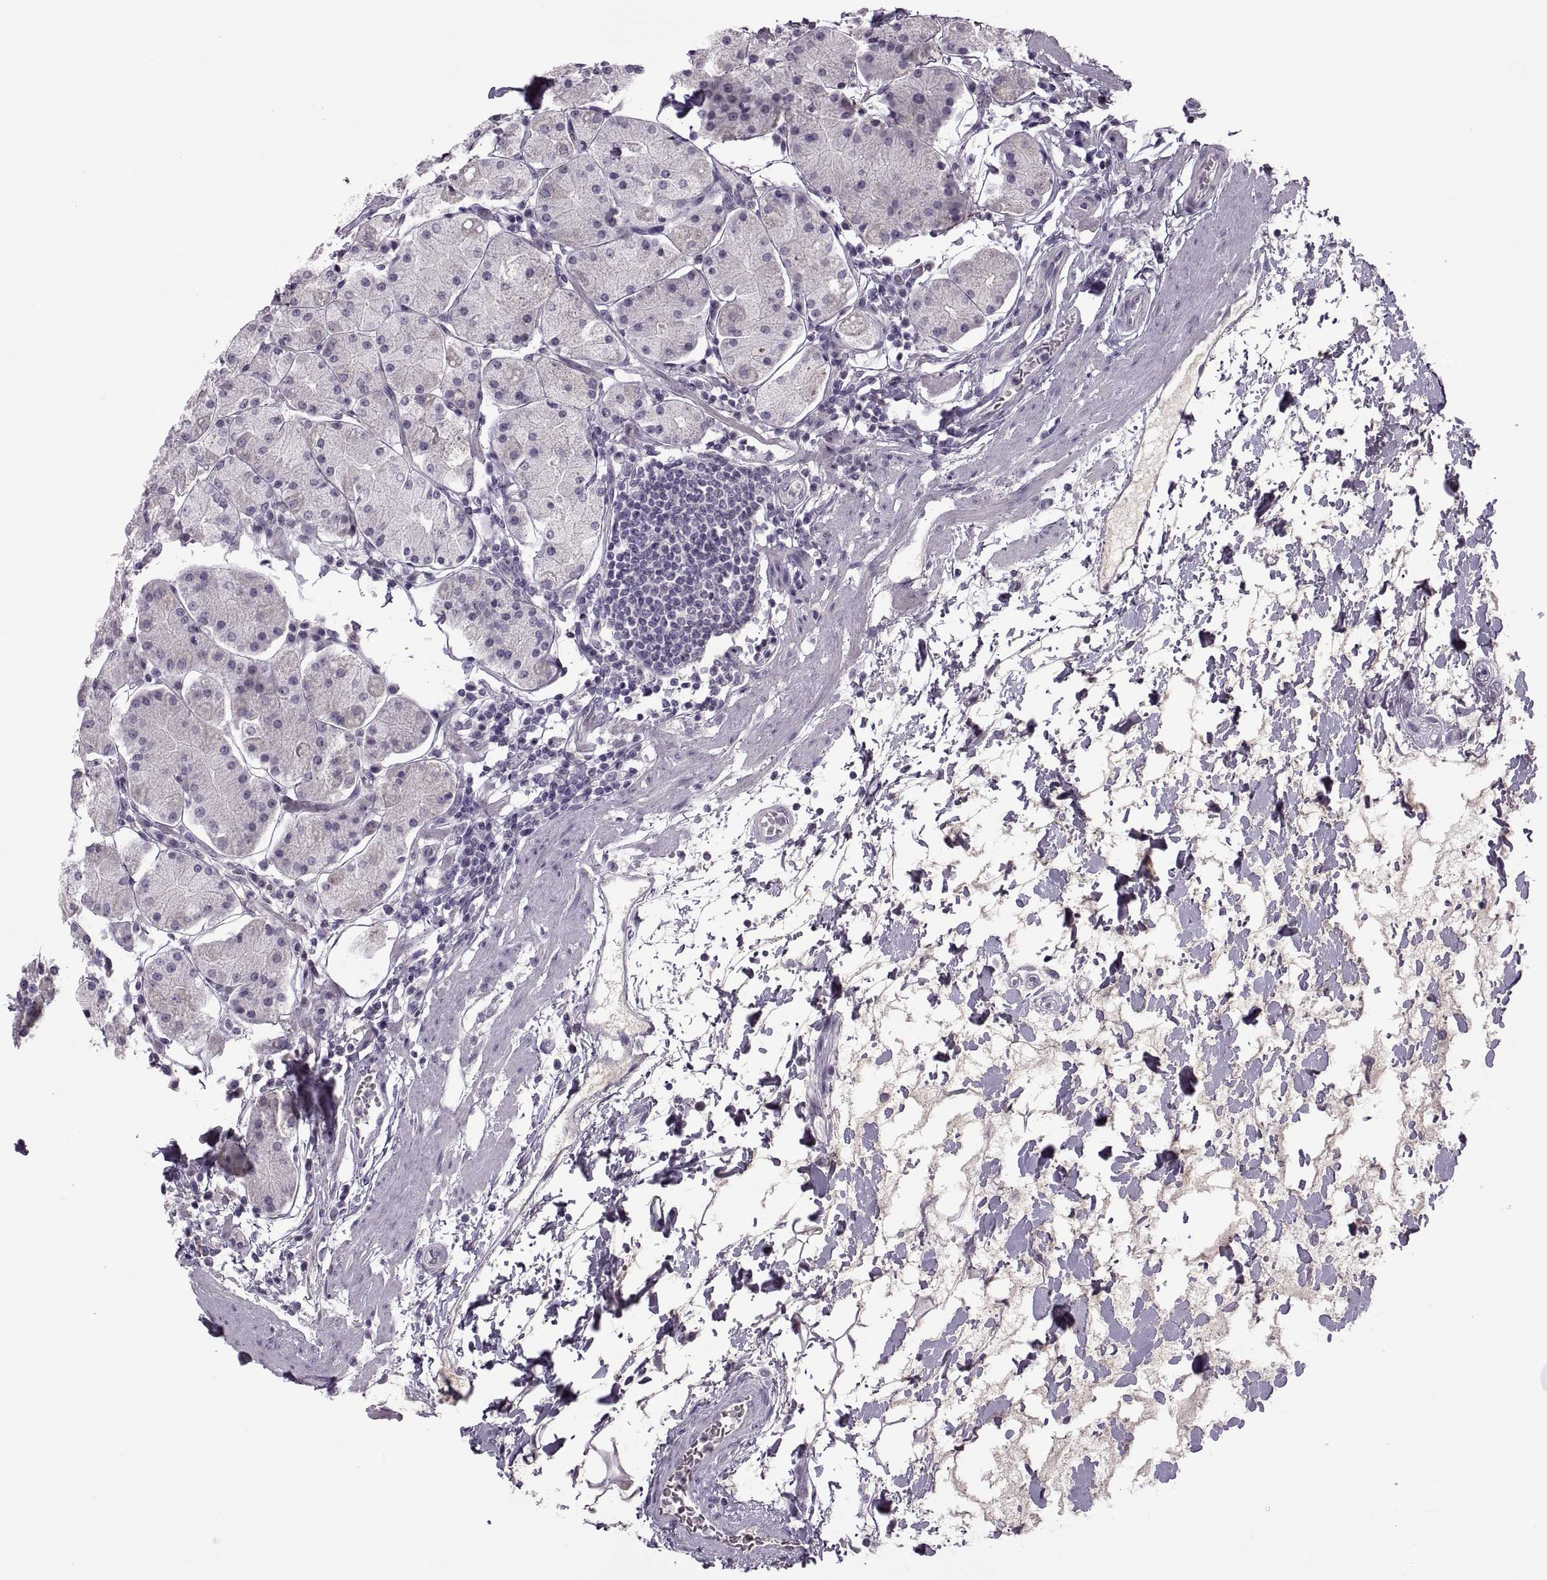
{"staining": {"intensity": "negative", "quantity": "none", "location": "none"}, "tissue": "stomach", "cell_type": "Glandular cells", "image_type": "normal", "snomed": [{"axis": "morphology", "description": "Normal tissue, NOS"}, {"axis": "topography", "description": "Stomach"}], "caption": "There is no significant positivity in glandular cells of stomach. (Stains: DAB (3,3'-diaminobenzidine) IHC with hematoxylin counter stain, Microscopy: brightfield microscopy at high magnification).", "gene": "RSPH6A", "patient": {"sex": "male", "age": 54}}